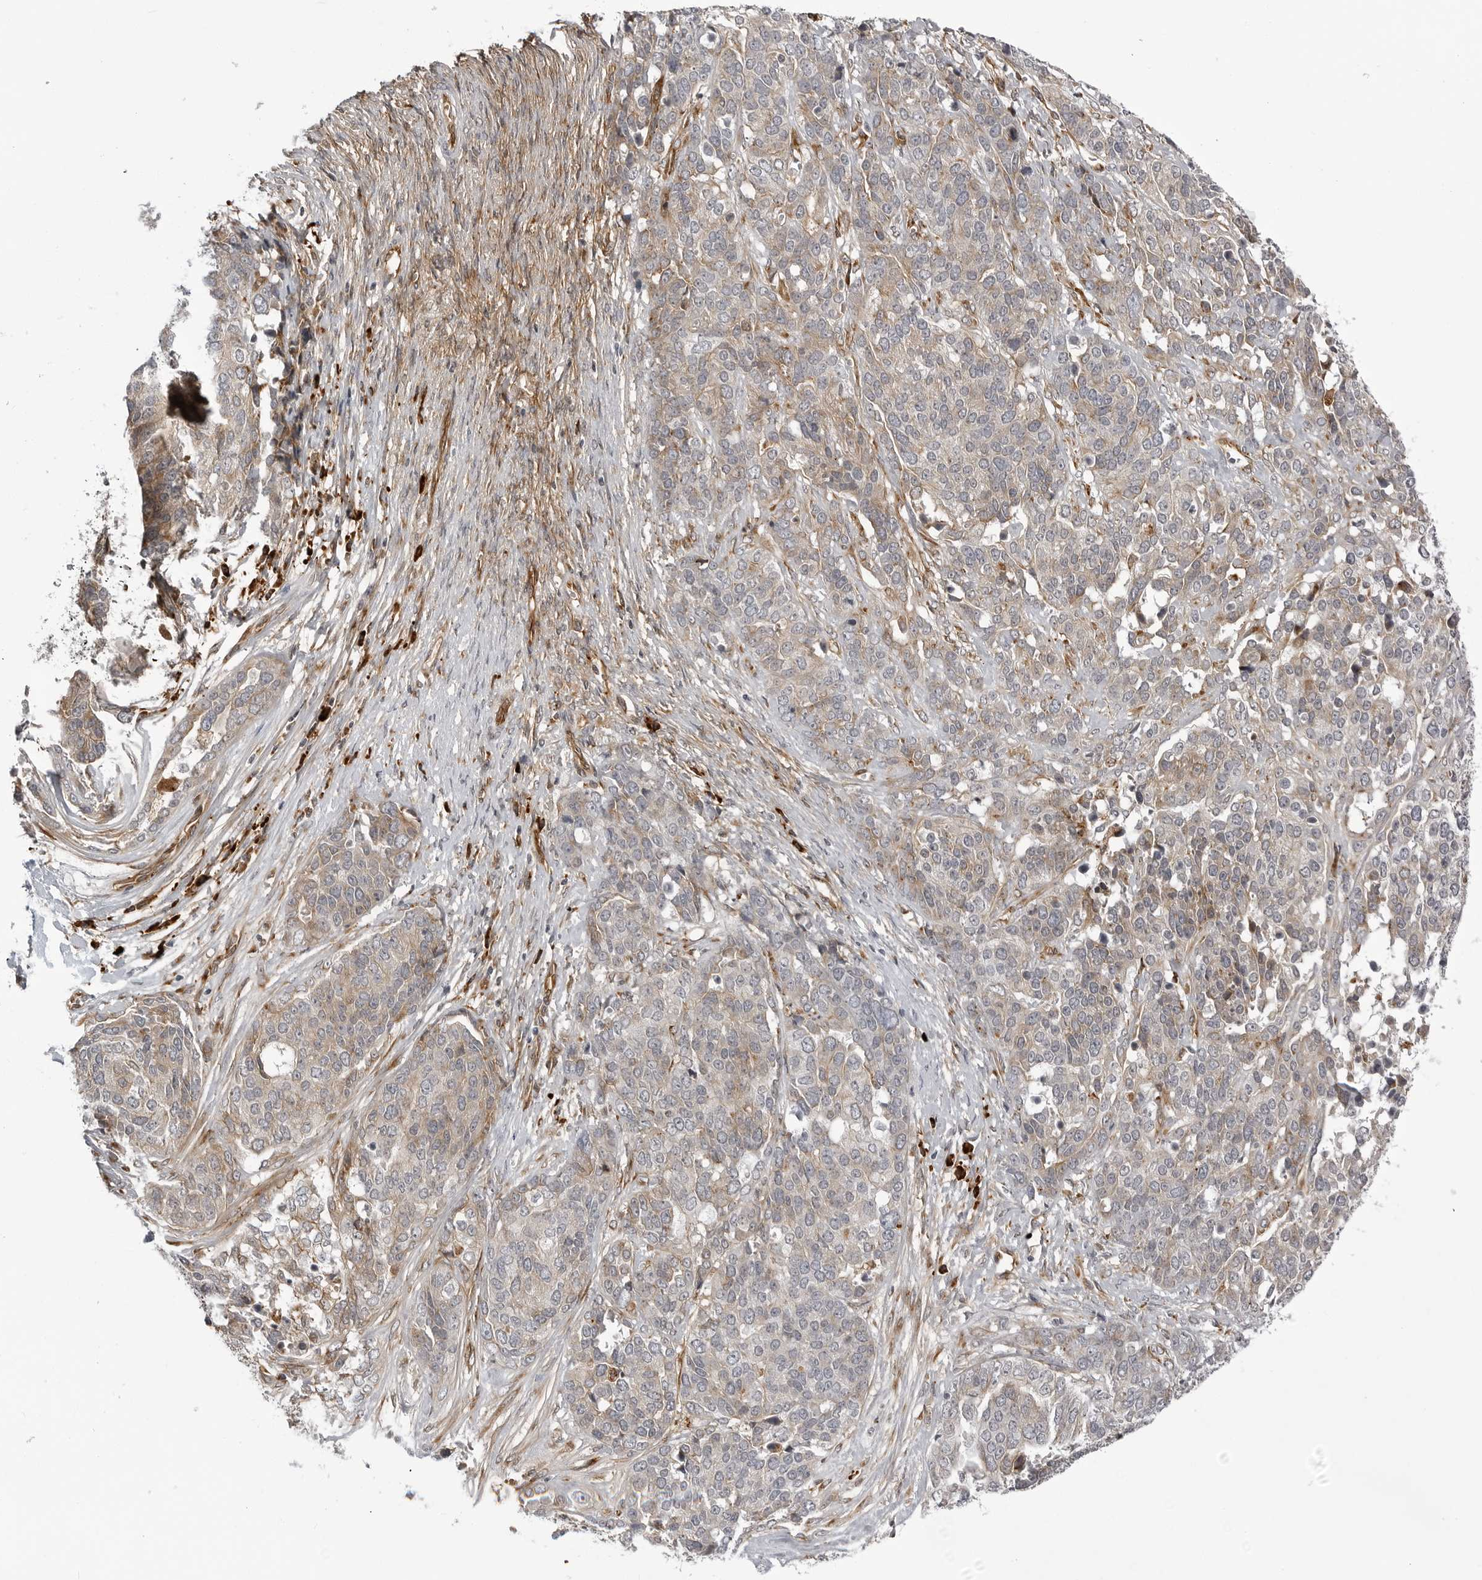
{"staining": {"intensity": "weak", "quantity": "25%-75%", "location": "cytoplasmic/membranous"}, "tissue": "ovarian cancer", "cell_type": "Tumor cells", "image_type": "cancer", "snomed": [{"axis": "morphology", "description": "Cystadenocarcinoma, serous, NOS"}, {"axis": "topography", "description": "Ovary"}], "caption": "High-power microscopy captured an immunohistochemistry (IHC) histopathology image of ovarian cancer (serous cystadenocarcinoma), revealing weak cytoplasmic/membranous expression in approximately 25%-75% of tumor cells.", "gene": "ARL5A", "patient": {"sex": "female", "age": 44}}